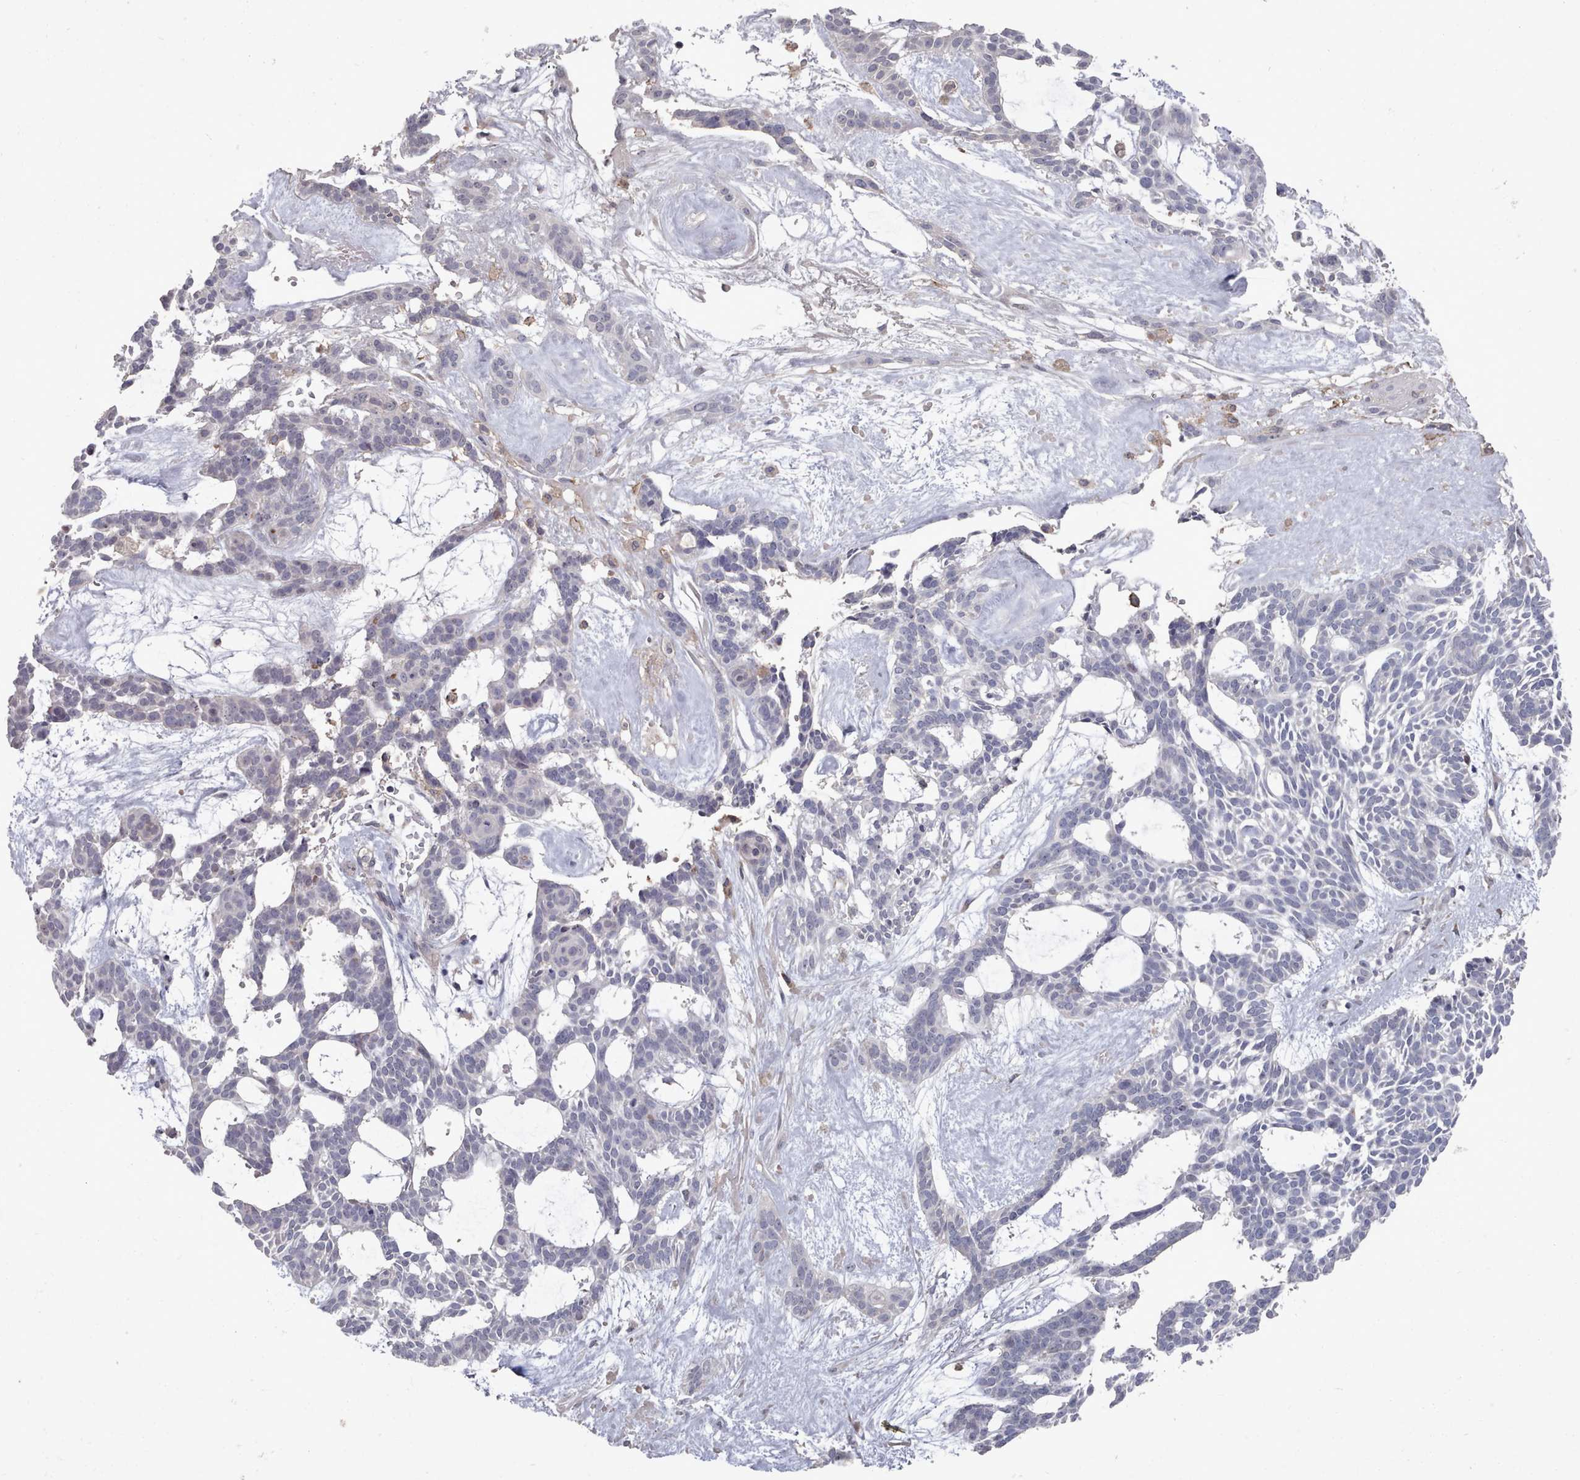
{"staining": {"intensity": "negative", "quantity": "none", "location": "none"}, "tissue": "skin cancer", "cell_type": "Tumor cells", "image_type": "cancer", "snomed": [{"axis": "morphology", "description": "Basal cell carcinoma"}, {"axis": "topography", "description": "Skin"}], "caption": "Tumor cells show no significant positivity in skin cancer. The staining was performed using DAB to visualize the protein expression in brown, while the nuclei were stained in blue with hematoxylin (Magnification: 20x).", "gene": "COL8A2", "patient": {"sex": "male", "age": 61}}